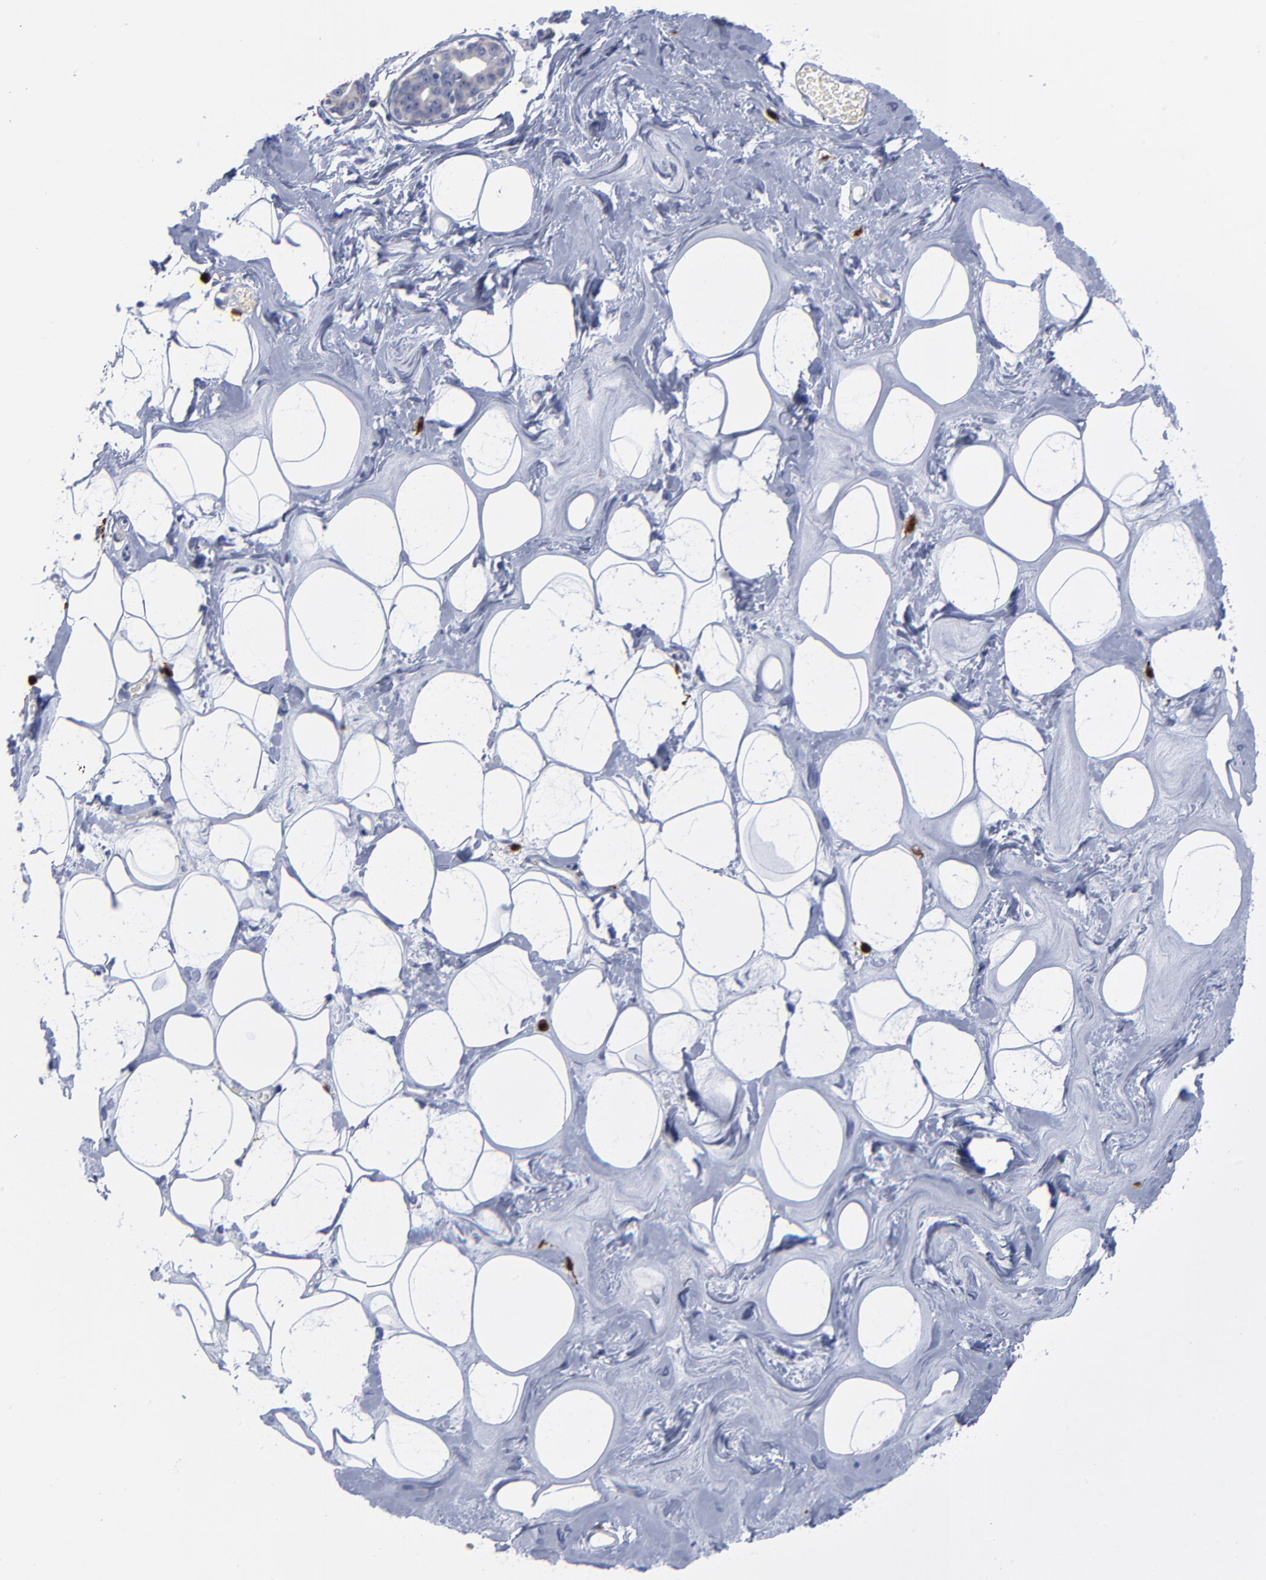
{"staining": {"intensity": "negative", "quantity": "none", "location": "none"}, "tissue": "breast", "cell_type": "Adipocytes", "image_type": "normal", "snomed": [{"axis": "morphology", "description": "Normal tissue, NOS"}, {"axis": "morphology", "description": "Fibrosis, NOS"}, {"axis": "topography", "description": "Breast"}], "caption": "Protein analysis of unremarkable breast shows no significant positivity in adipocytes. Nuclei are stained in blue.", "gene": "PTP4A1", "patient": {"sex": "female", "age": 39}}